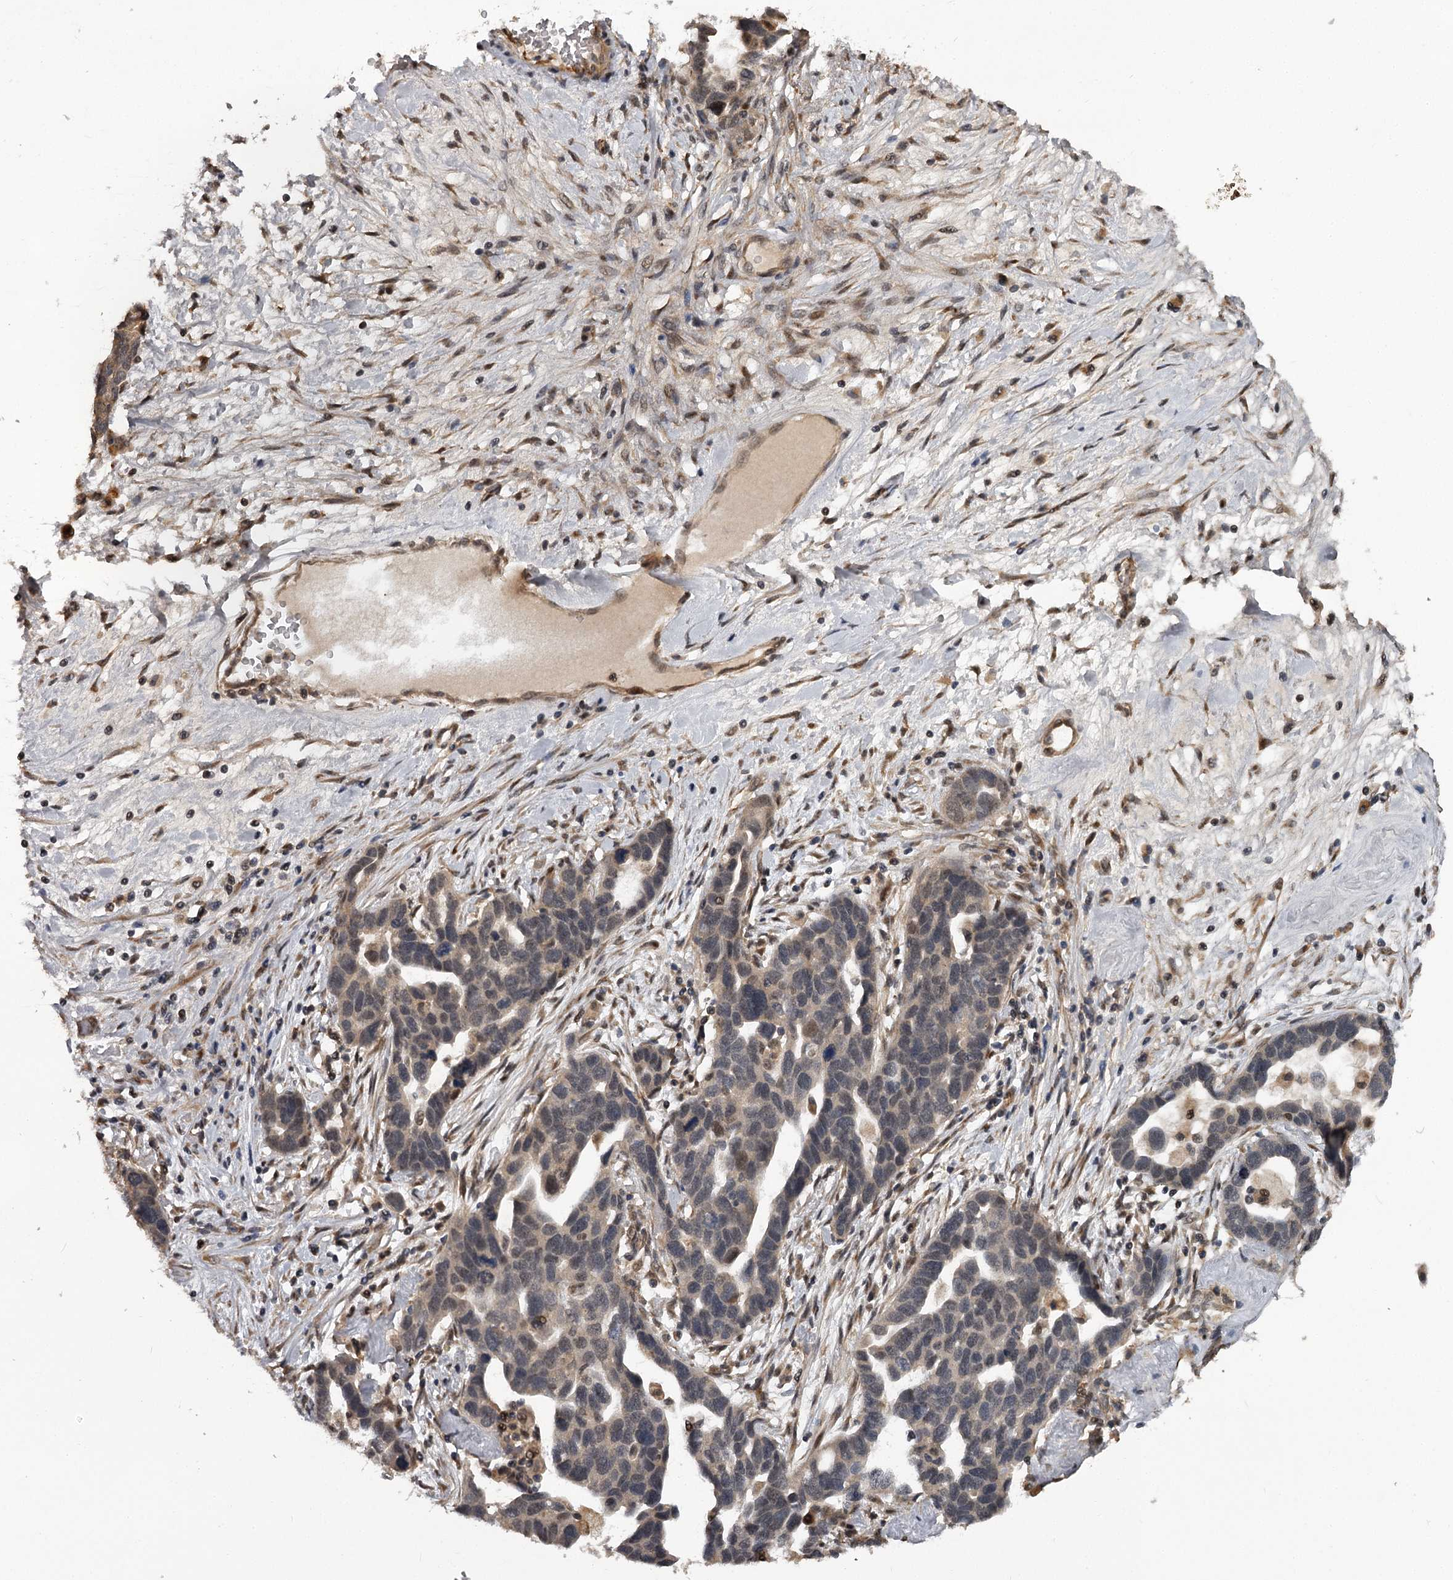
{"staining": {"intensity": "moderate", "quantity": "<25%", "location": "nuclear"}, "tissue": "ovarian cancer", "cell_type": "Tumor cells", "image_type": "cancer", "snomed": [{"axis": "morphology", "description": "Cystadenocarcinoma, serous, NOS"}, {"axis": "topography", "description": "Ovary"}], "caption": "Tumor cells reveal moderate nuclear positivity in about <25% of cells in ovarian cancer.", "gene": "MAML3", "patient": {"sex": "female", "age": 54}}